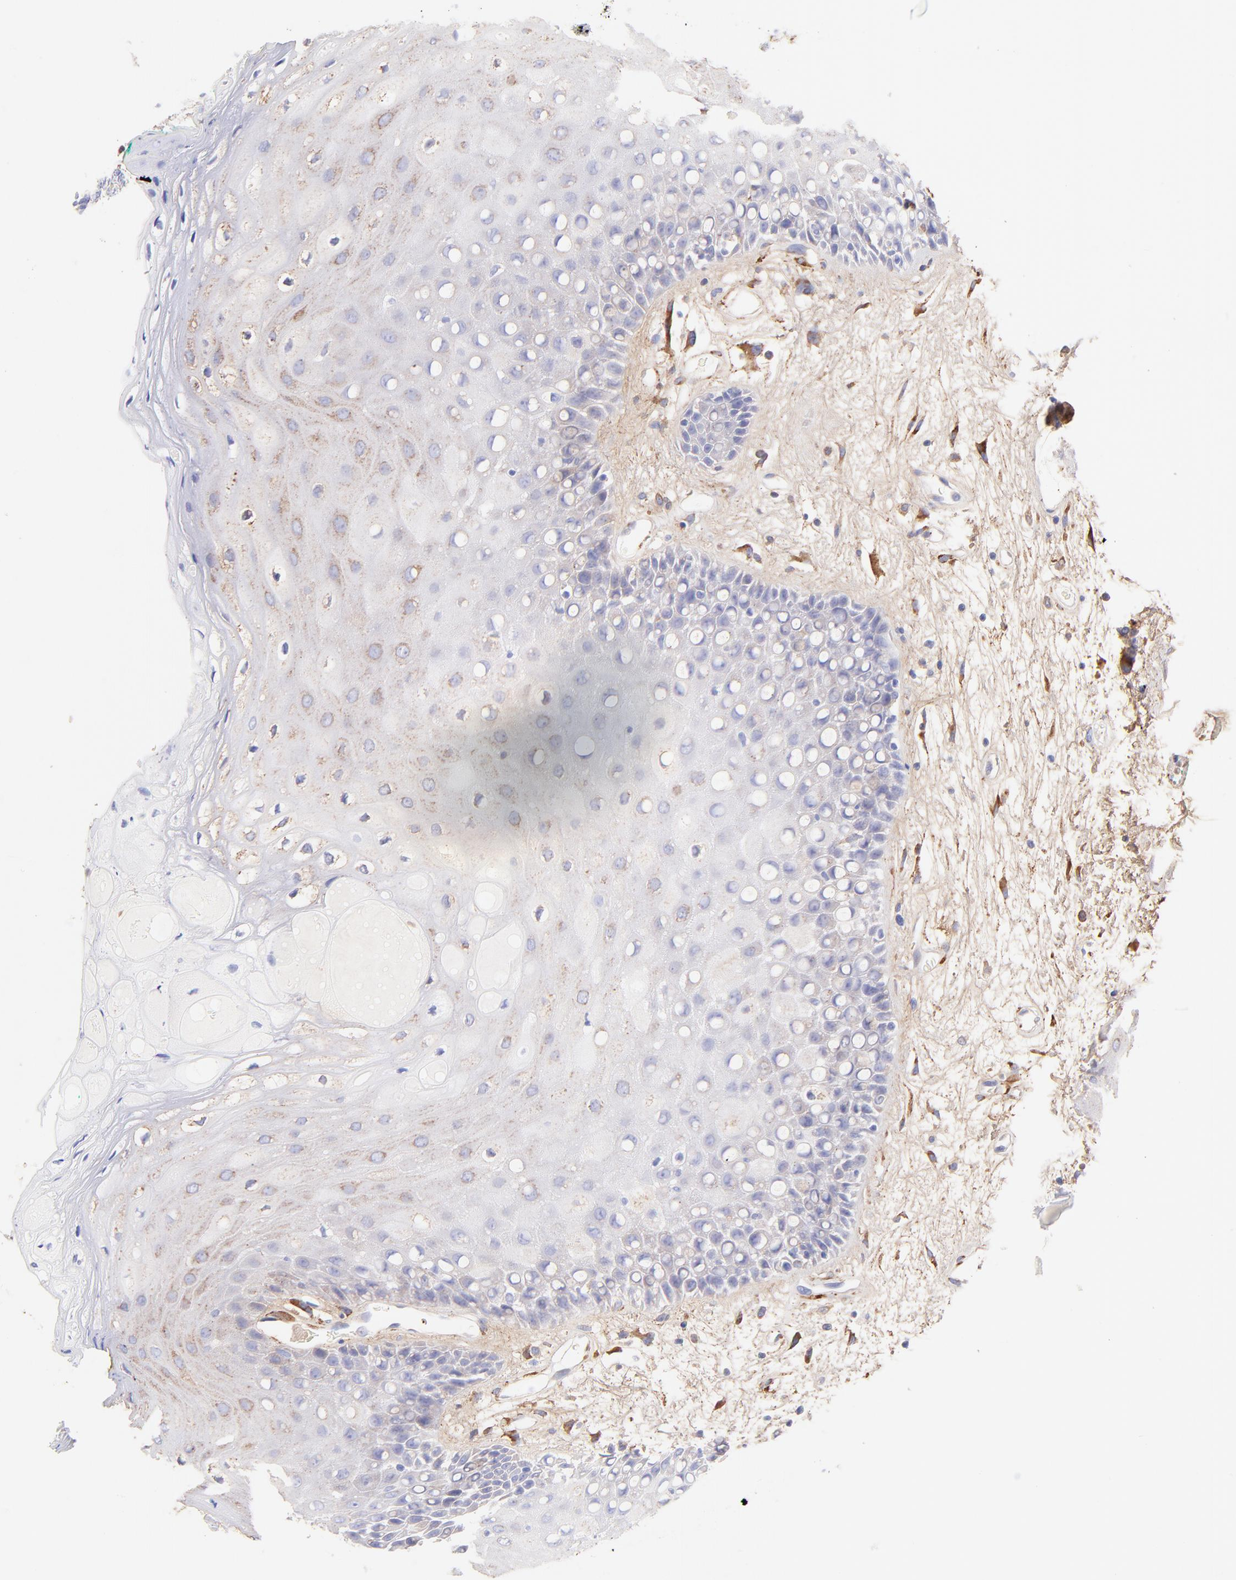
{"staining": {"intensity": "weak", "quantity": "25%-75%", "location": "cytoplasmic/membranous"}, "tissue": "oral mucosa", "cell_type": "Squamous epithelial cells", "image_type": "normal", "snomed": [{"axis": "morphology", "description": "Normal tissue, NOS"}, {"axis": "morphology", "description": "Squamous cell carcinoma, NOS"}, {"axis": "topography", "description": "Skeletal muscle"}, {"axis": "topography", "description": "Oral tissue"}, {"axis": "topography", "description": "Head-Neck"}], "caption": "Immunohistochemical staining of normal oral mucosa demonstrates weak cytoplasmic/membranous protein expression in about 25%-75% of squamous epithelial cells. The protein of interest is stained brown, and the nuclei are stained in blue (DAB (3,3'-diaminobenzidine) IHC with brightfield microscopy, high magnification).", "gene": "BGN", "patient": {"sex": "female", "age": 84}}